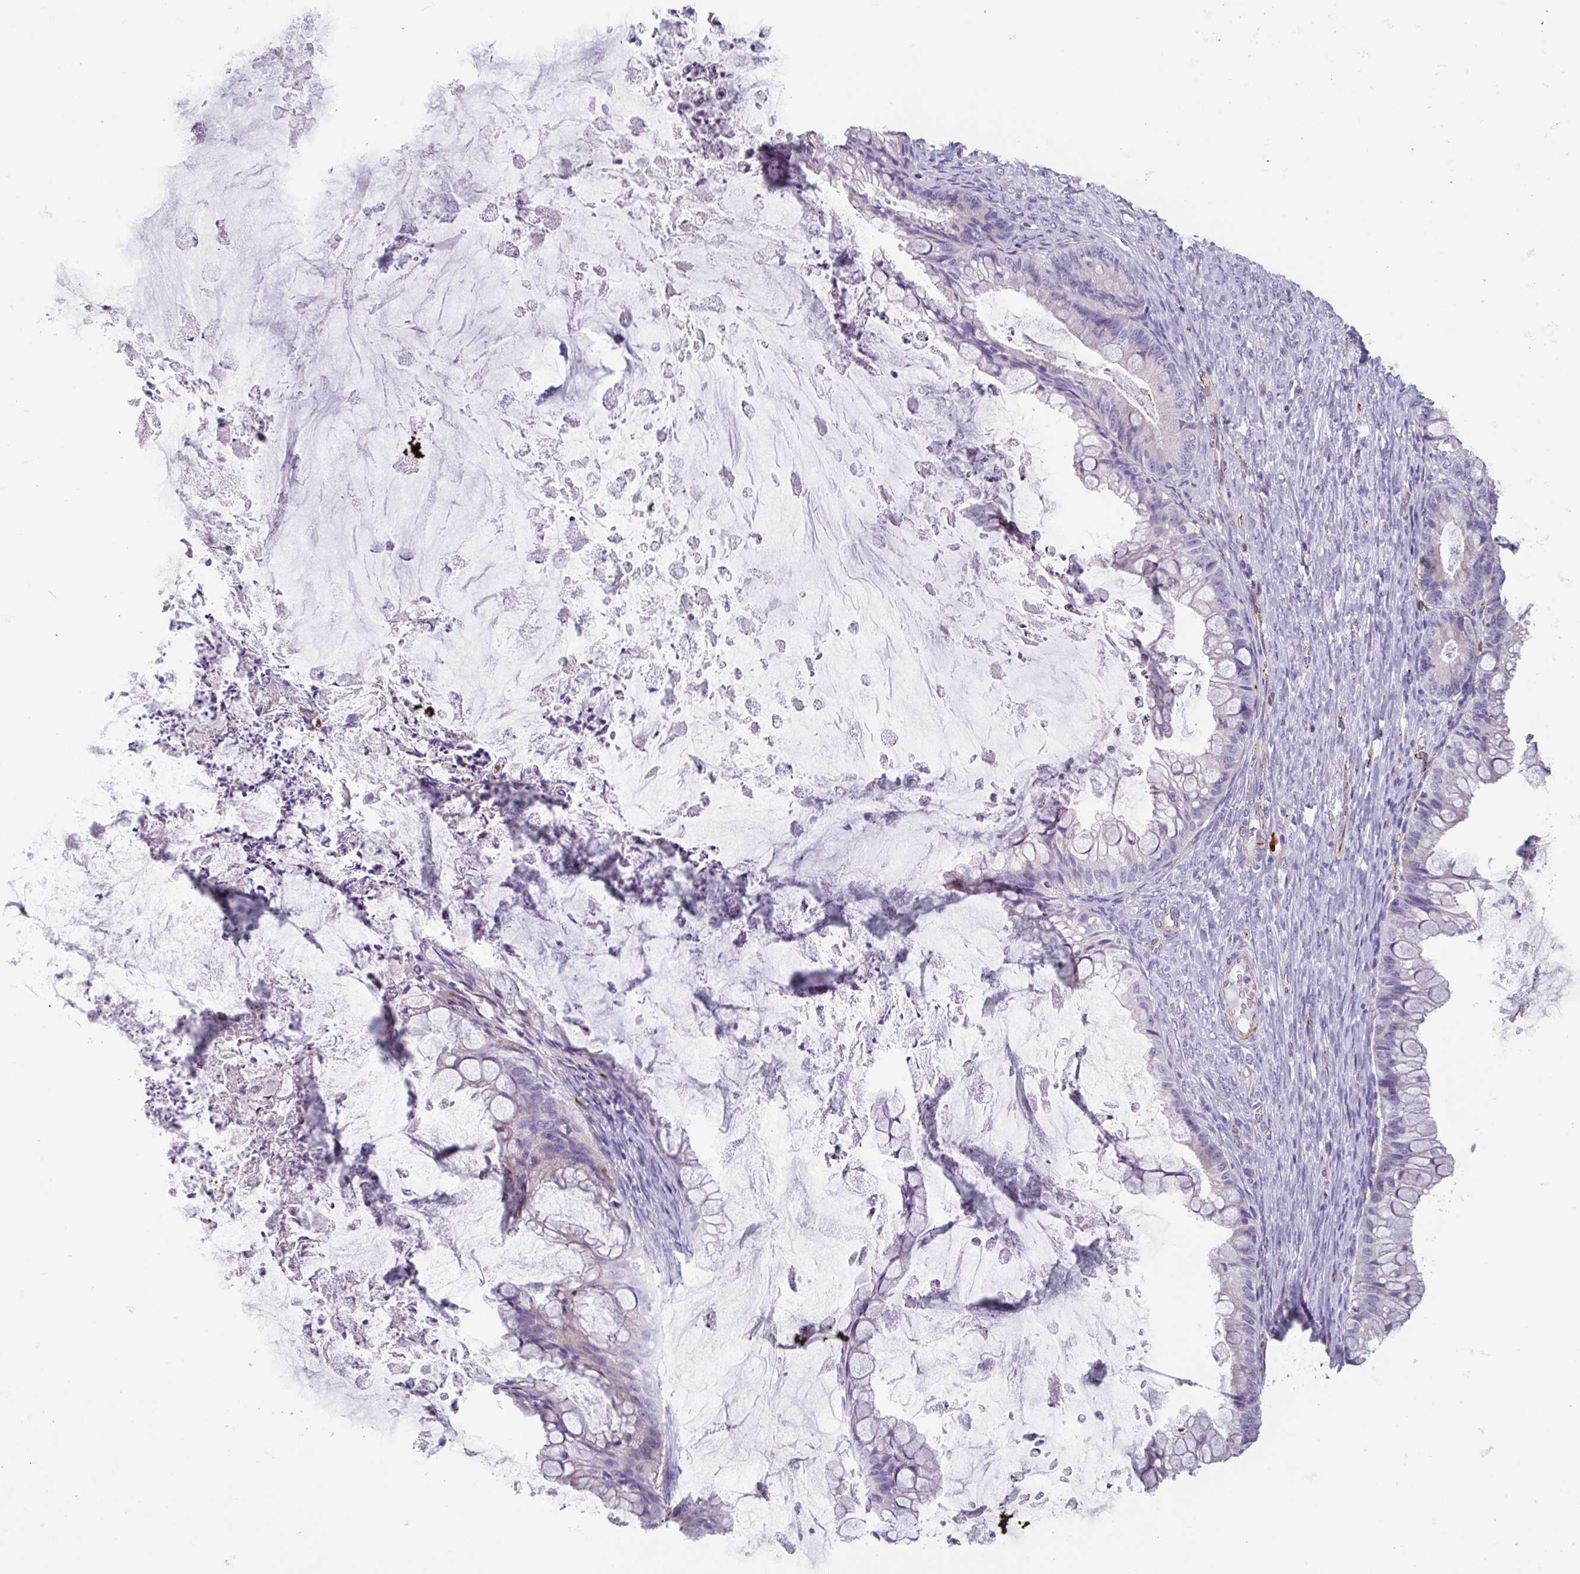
{"staining": {"intensity": "negative", "quantity": "none", "location": "none"}, "tissue": "ovarian cancer", "cell_type": "Tumor cells", "image_type": "cancer", "snomed": [{"axis": "morphology", "description": "Cystadenocarcinoma, mucinous, NOS"}, {"axis": "topography", "description": "Ovary"}], "caption": "The photomicrograph shows no staining of tumor cells in ovarian mucinous cystadenocarcinoma. Brightfield microscopy of immunohistochemistry (IHC) stained with DAB (brown) and hematoxylin (blue), captured at high magnification.", "gene": "BTD", "patient": {"sex": "female", "age": 35}}